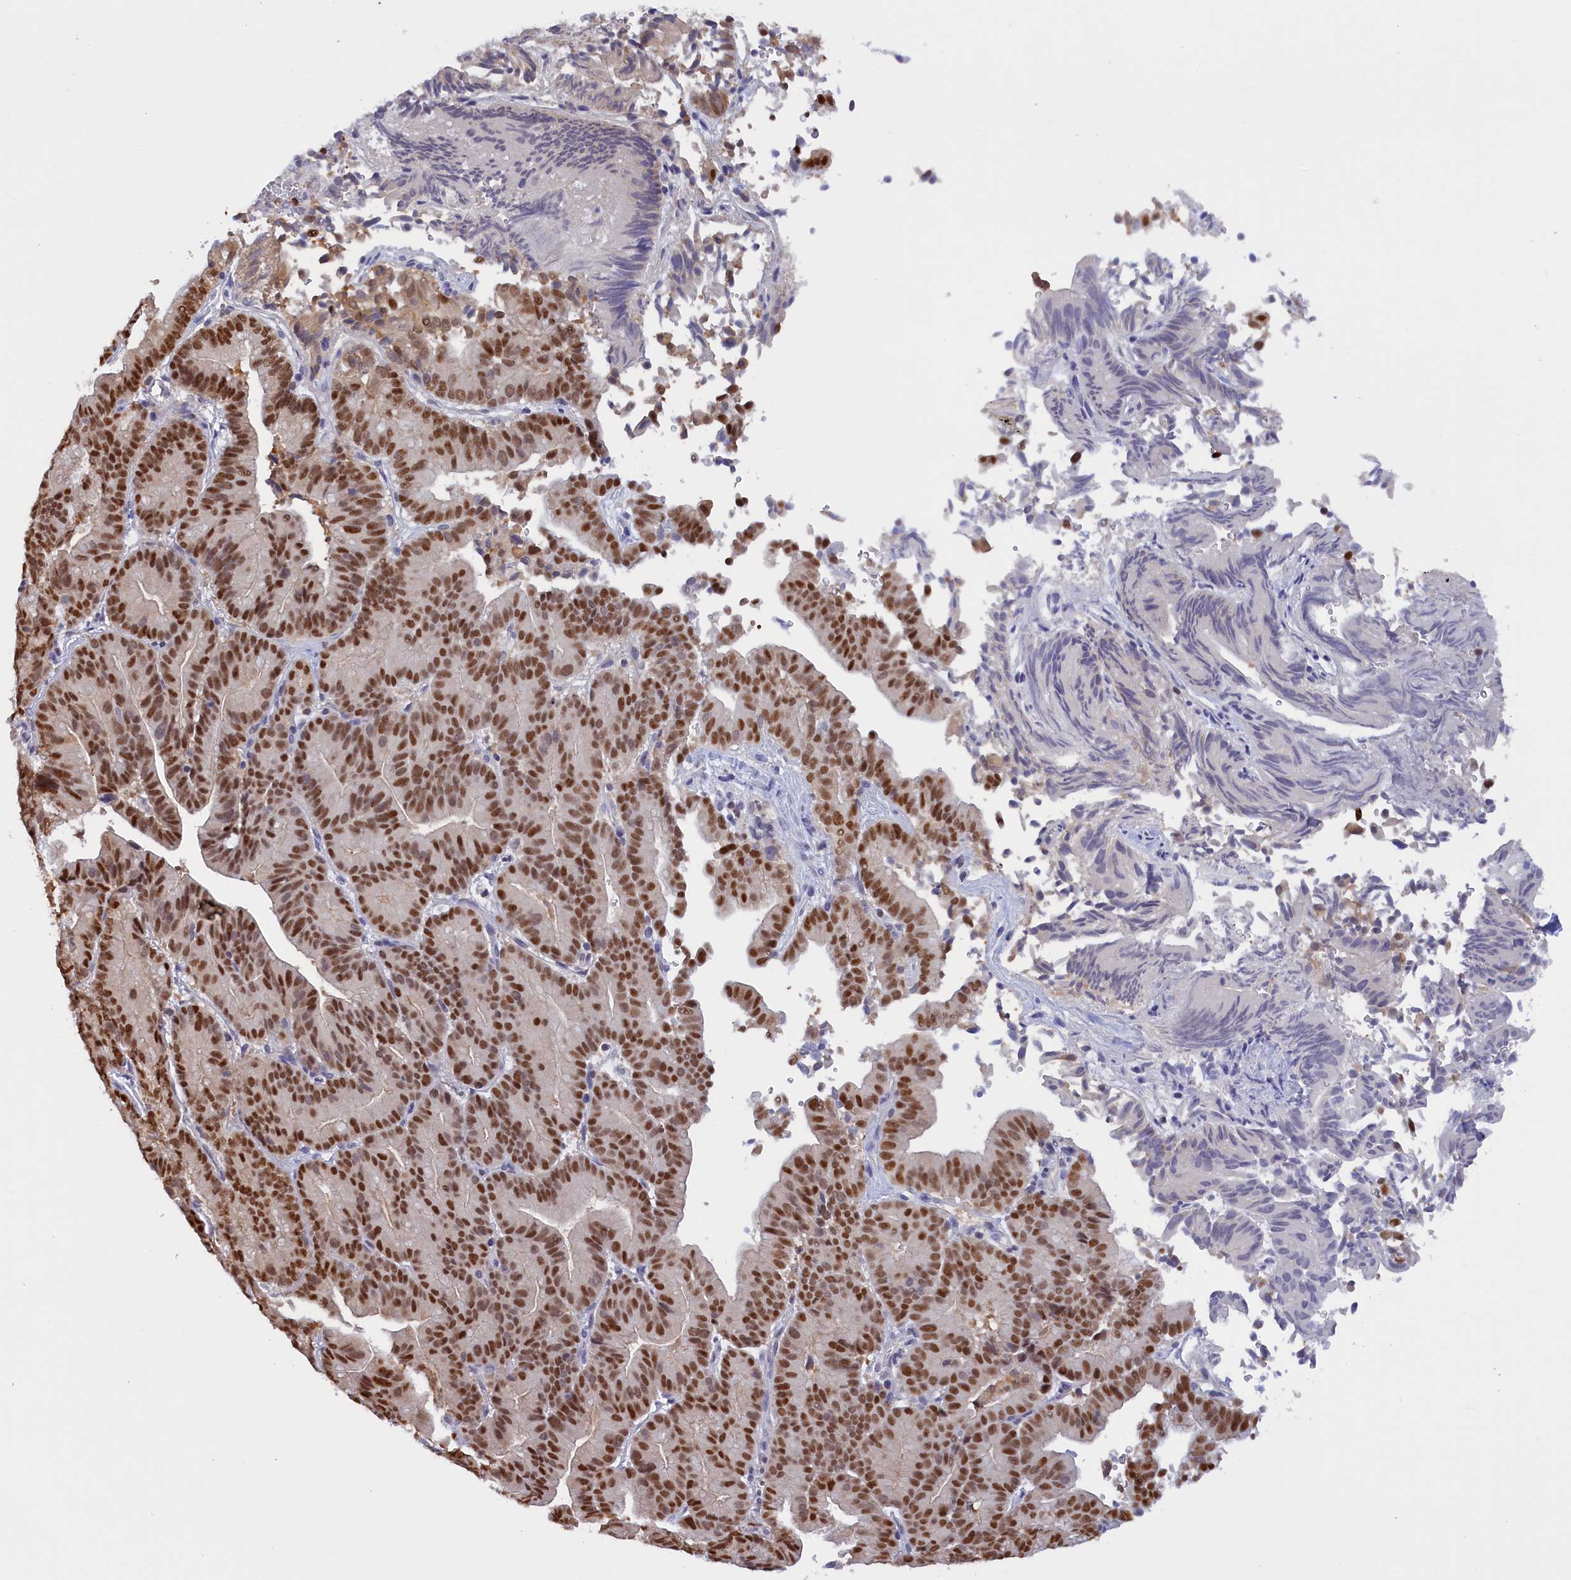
{"staining": {"intensity": "moderate", "quantity": ">75%", "location": "nuclear"}, "tissue": "liver cancer", "cell_type": "Tumor cells", "image_type": "cancer", "snomed": [{"axis": "morphology", "description": "Cholangiocarcinoma"}, {"axis": "topography", "description": "Liver"}], "caption": "Immunohistochemical staining of liver cancer (cholangiocarcinoma) exhibits moderate nuclear protein positivity in about >75% of tumor cells.", "gene": "IZUMO2", "patient": {"sex": "female", "age": 75}}